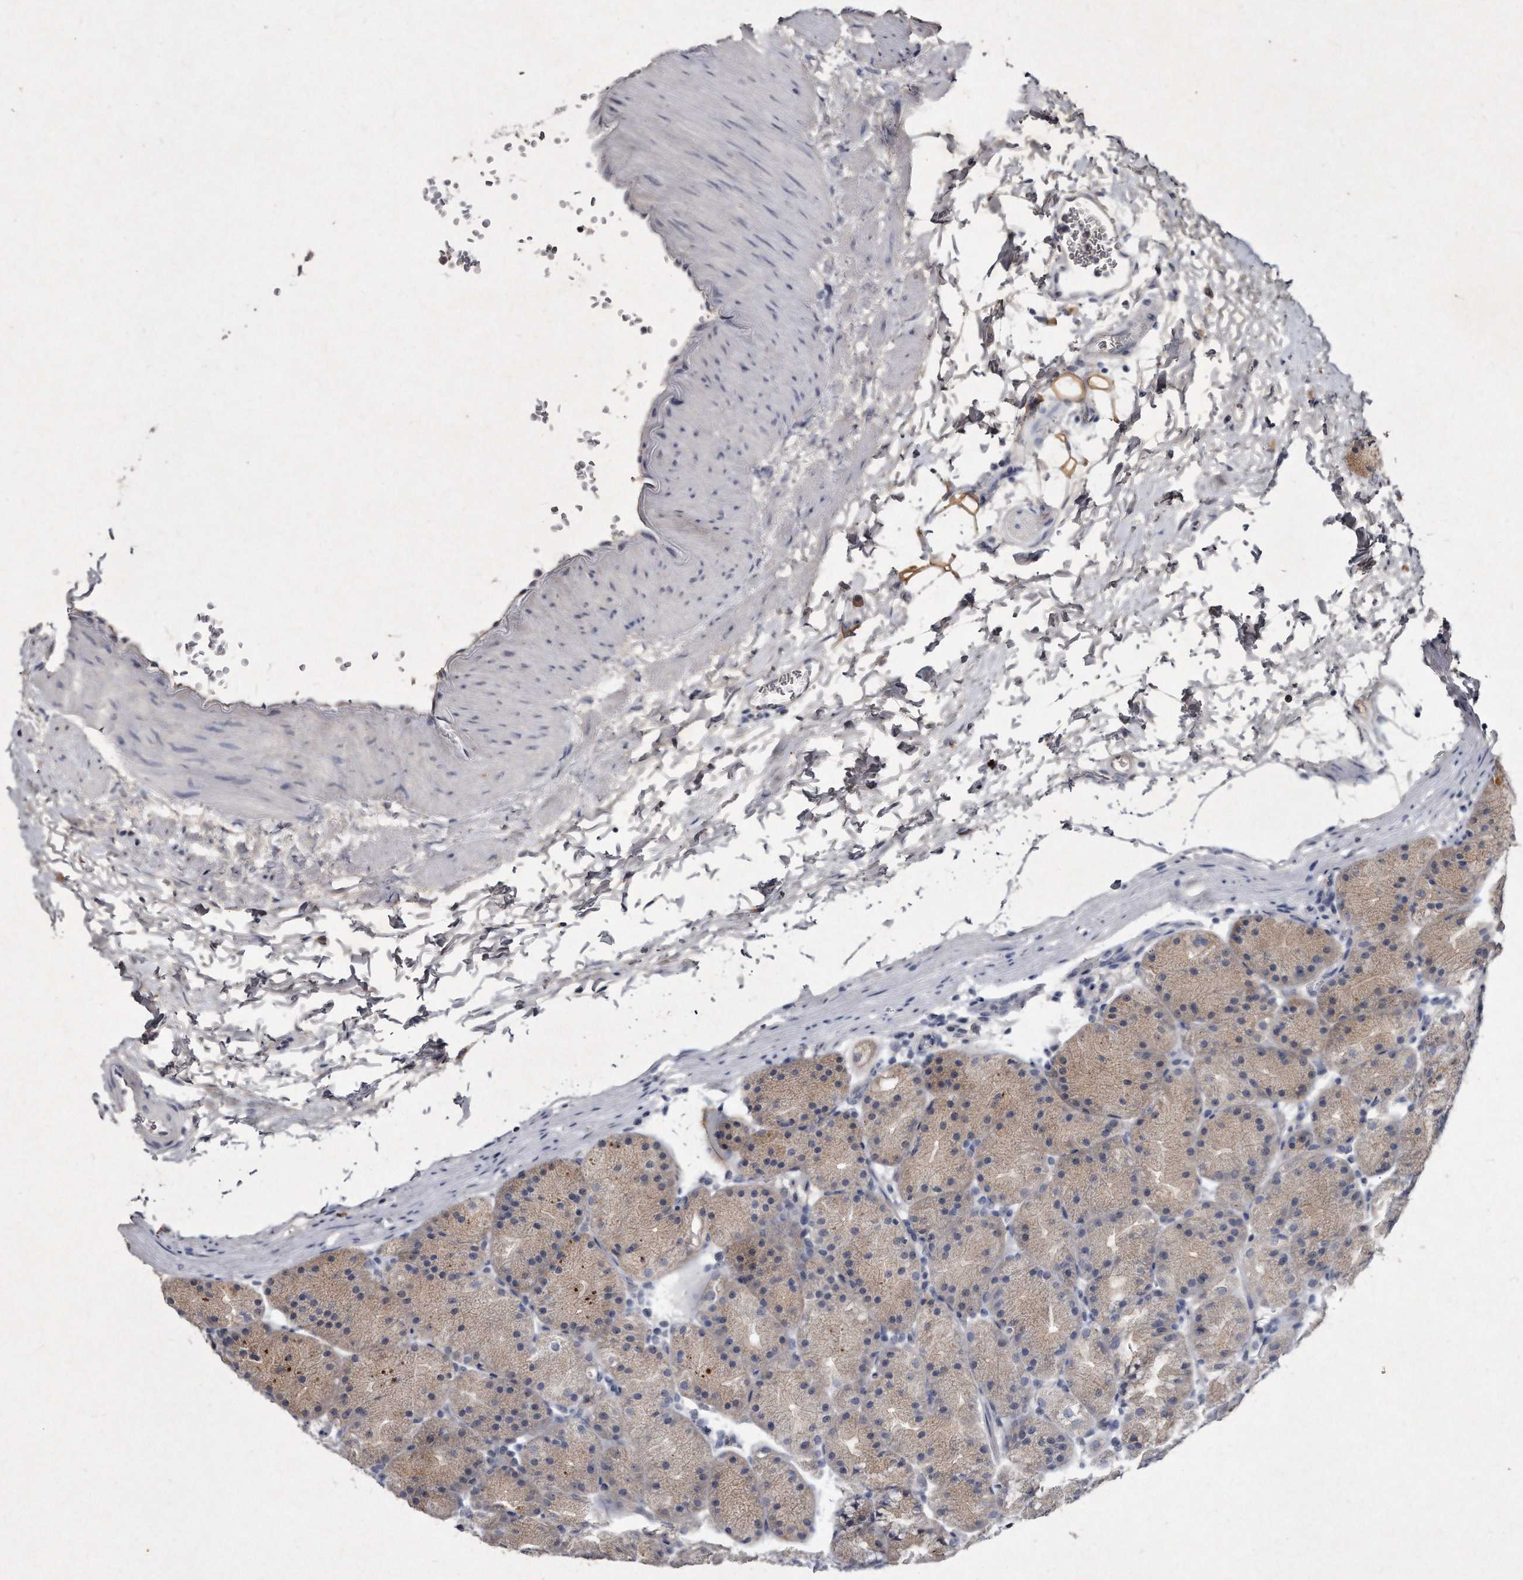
{"staining": {"intensity": "moderate", "quantity": "25%-75%", "location": "cytoplasmic/membranous"}, "tissue": "stomach", "cell_type": "Glandular cells", "image_type": "normal", "snomed": [{"axis": "morphology", "description": "Normal tissue, NOS"}, {"axis": "topography", "description": "Stomach, upper"}, {"axis": "topography", "description": "Stomach"}], "caption": "Immunohistochemistry (IHC) image of benign stomach: human stomach stained using IHC demonstrates medium levels of moderate protein expression localized specifically in the cytoplasmic/membranous of glandular cells, appearing as a cytoplasmic/membranous brown color.", "gene": "KLHDC3", "patient": {"sex": "male", "age": 48}}